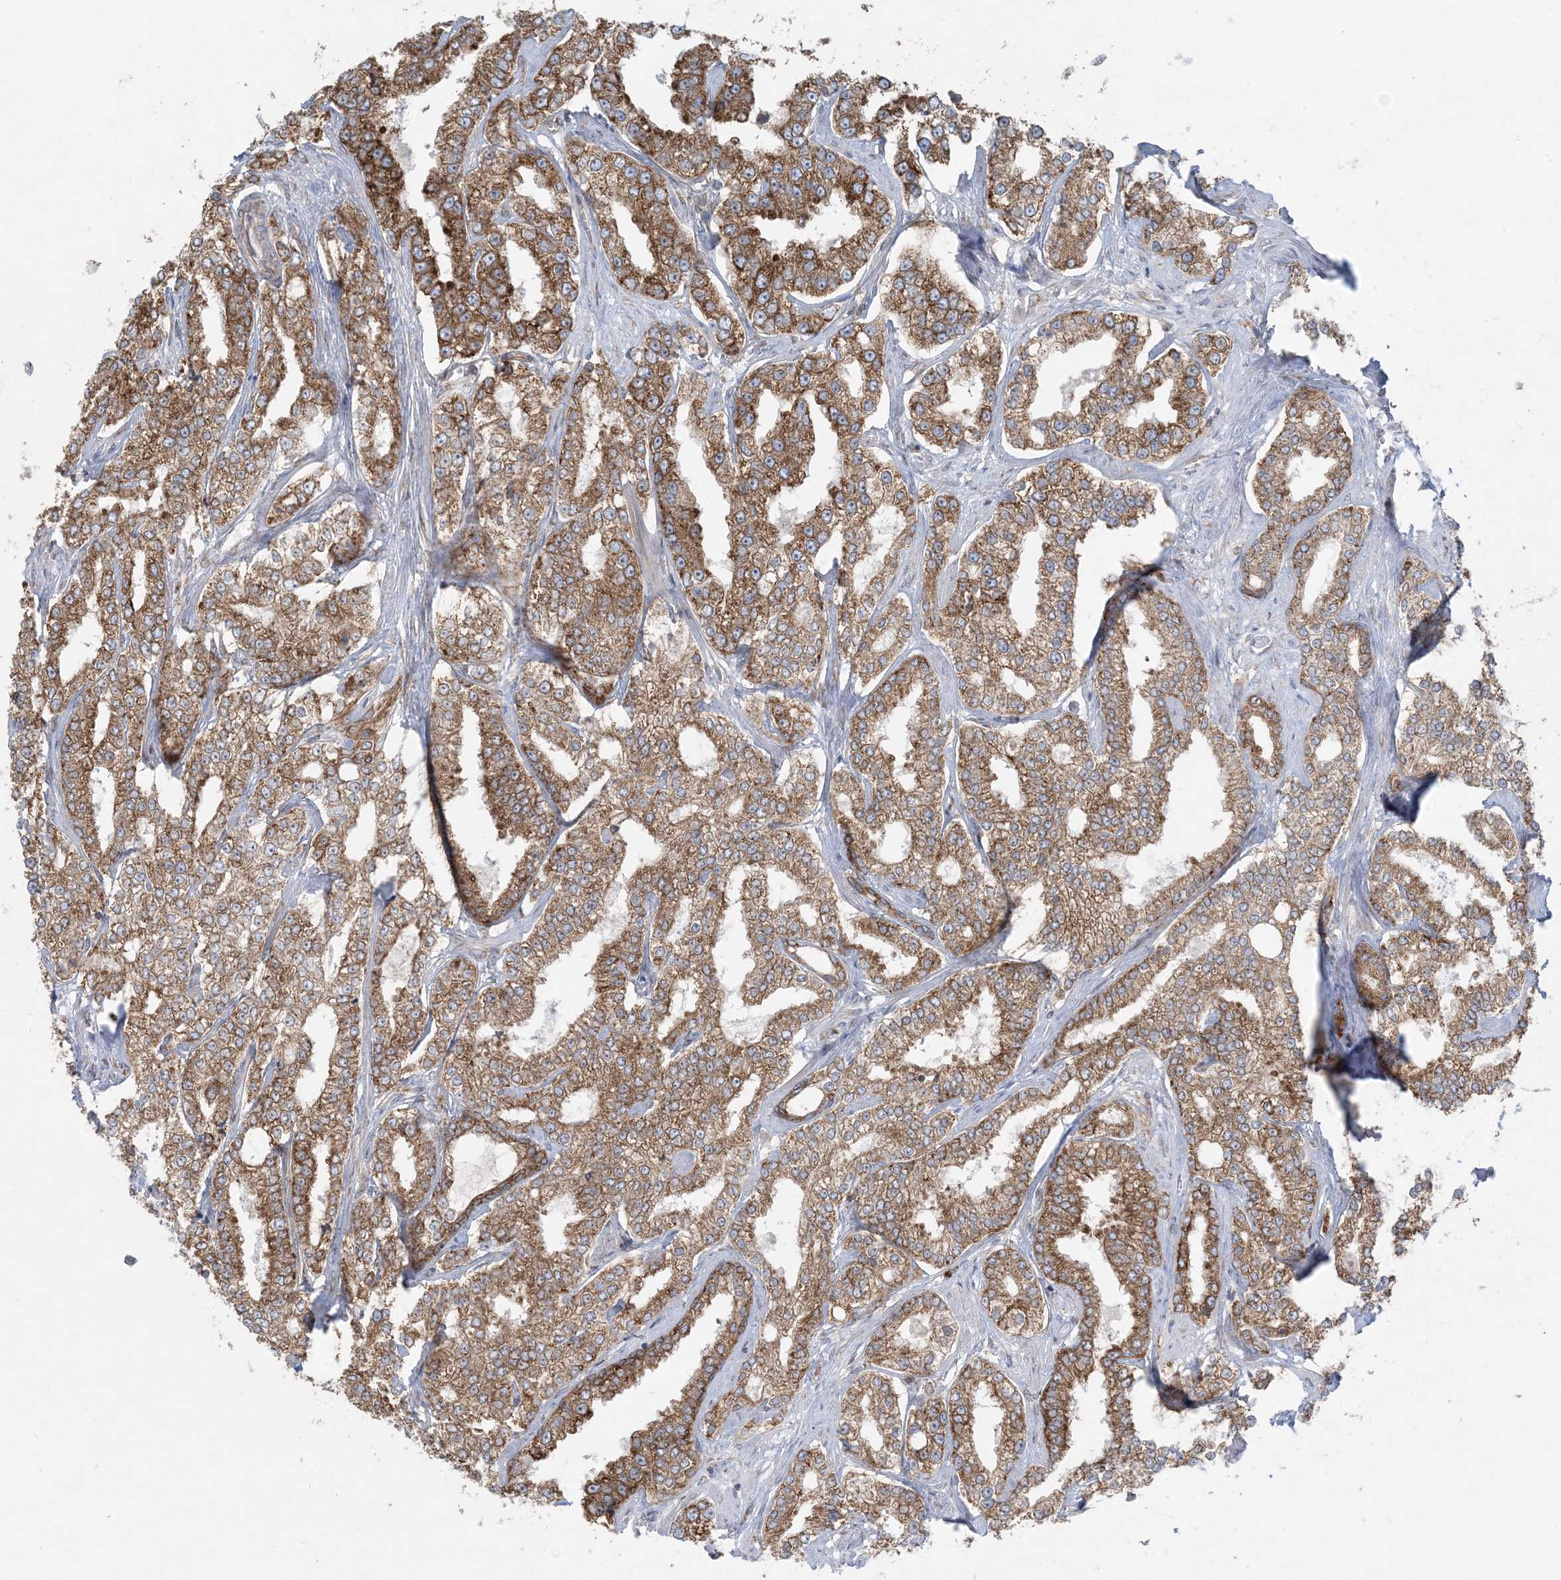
{"staining": {"intensity": "strong", "quantity": ">75%", "location": "cytoplasmic/membranous"}, "tissue": "prostate cancer", "cell_type": "Tumor cells", "image_type": "cancer", "snomed": [{"axis": "morphology", "description": "Normal tissue, NOS"}, {"axis": "morphology", "description": "Adenocarcinoma, High grade"}, {"axis": "topography", "description": "Prostate"}], "caption": "Immunohistochemical staining of prostate cancer displays high levels of strong cytoplasmic/membranous protein expression in approximately >75% of tumor cells.", "gene": "UBXN4", "patient": {"sex": "male", "age": 83}}